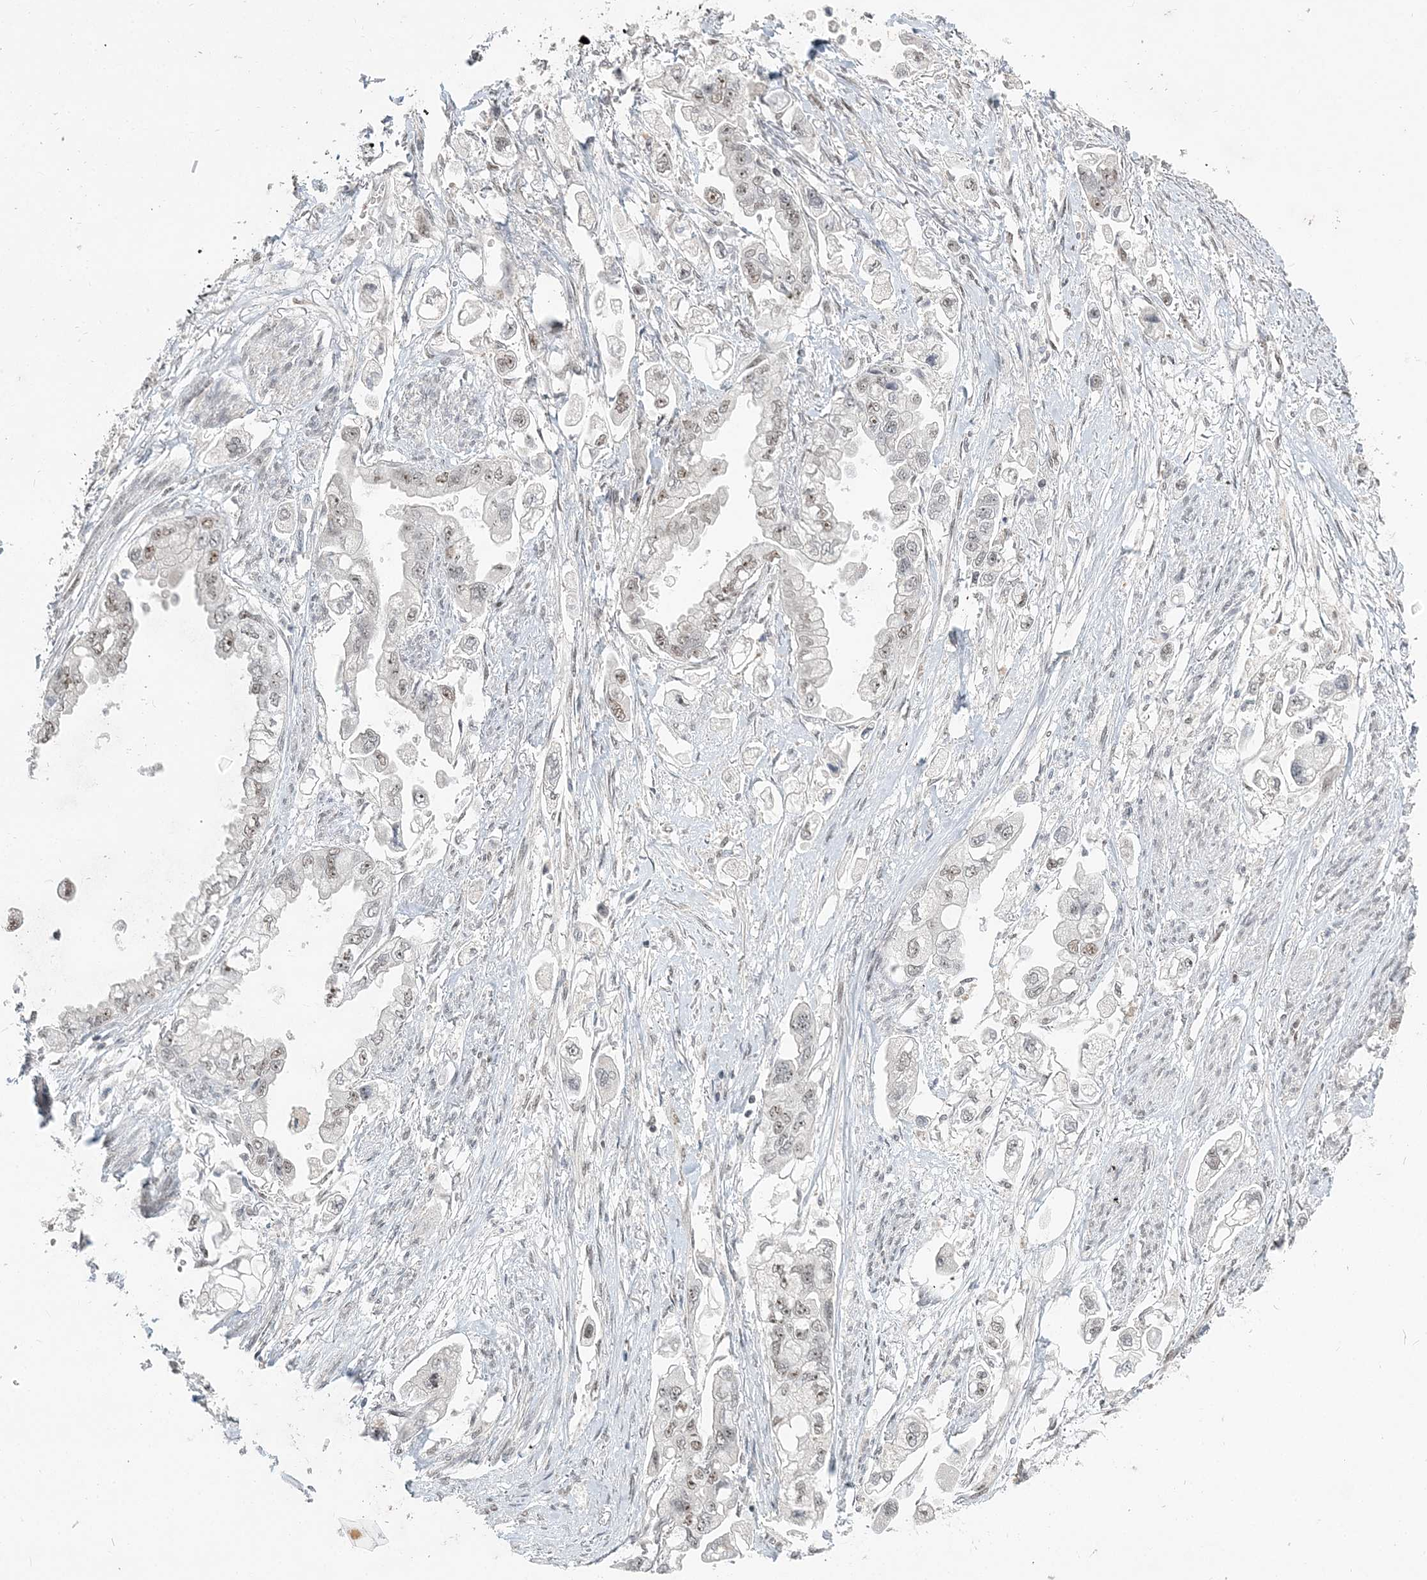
{"staining": {"intensity": "weak", "quantity": "25%-75%", "location": "nuclear"}, "tissue": "stomach cancer", "cell_type": "Tumor cells", "image_type": "cancer", "snomed": [{"axis": "morphology", "description": "Adenocarcinoma, NOS"}, {"axis": "topography", "description": "Stomach"}], "caption": "IHC photomicrograph of neoplastic tissue: adenocarcinoma (stomach) stained using IHC reveals low levels of weak protein expression localized specifically in the nuclear of tumor cells, appearing as a nuclear brown color.", "gene": "PLRG1", "patient": {"sex": "male", "age": 62}}